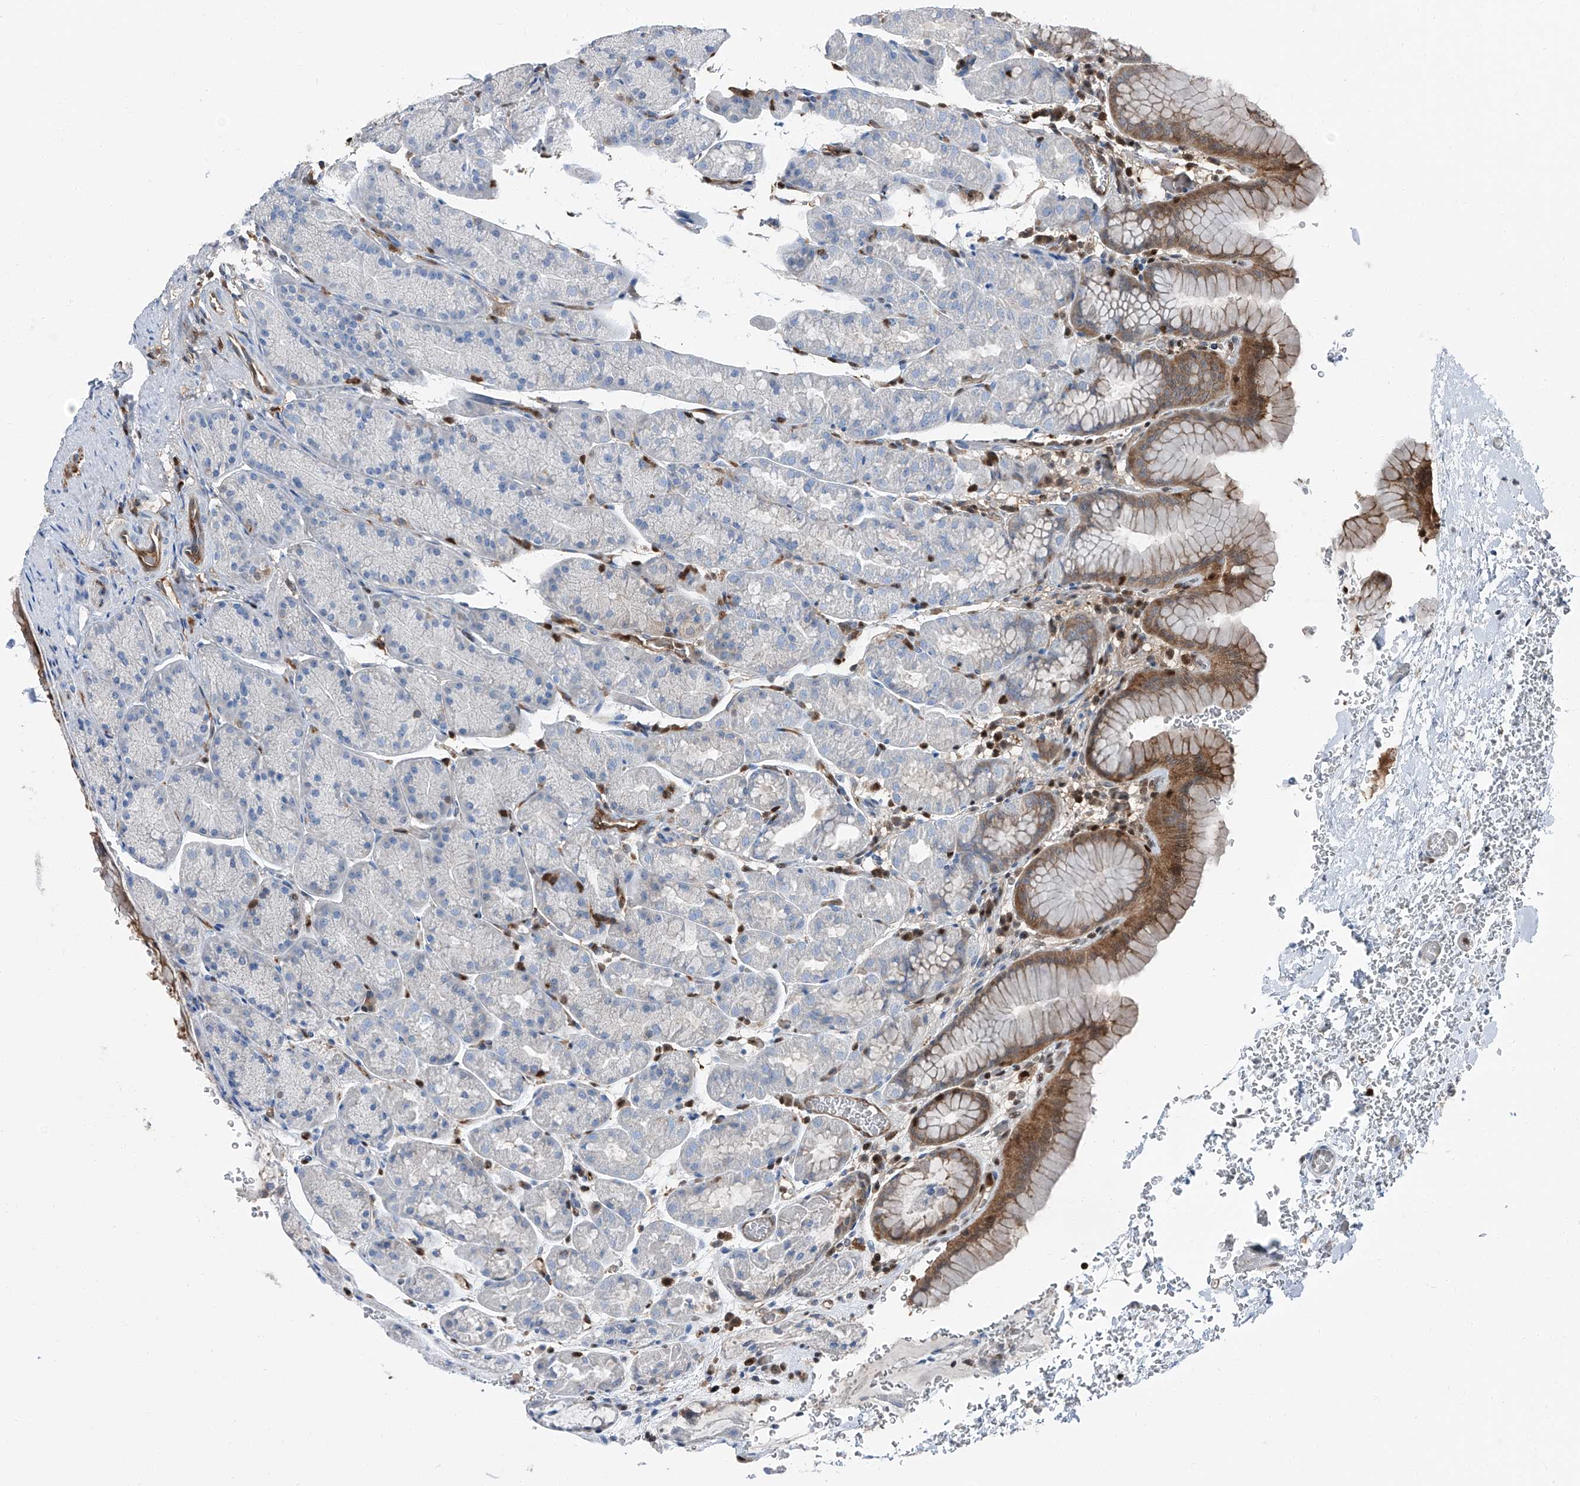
{"staining": {"intensity": "moderate", "quantity": "<25%", "location": "cytoplasmic/membranous"}, "tissue": "stomach", "cell_type": "Glandular cells", "image_type": "normal", "snomed": [{"axis": "morphology", "description": "Normal tissue, NOS"}, {"axis": "topography", "description": "Stomach"}], "caption": "A micrograph showing moderate cytoplasmic/membranous staining in approximately <25% of glandular cells in normal stomach, as visualized by brown immunohistochemical staining.", "gene": "PSMB10", "patient": {"sex": "male", "age": 42}}